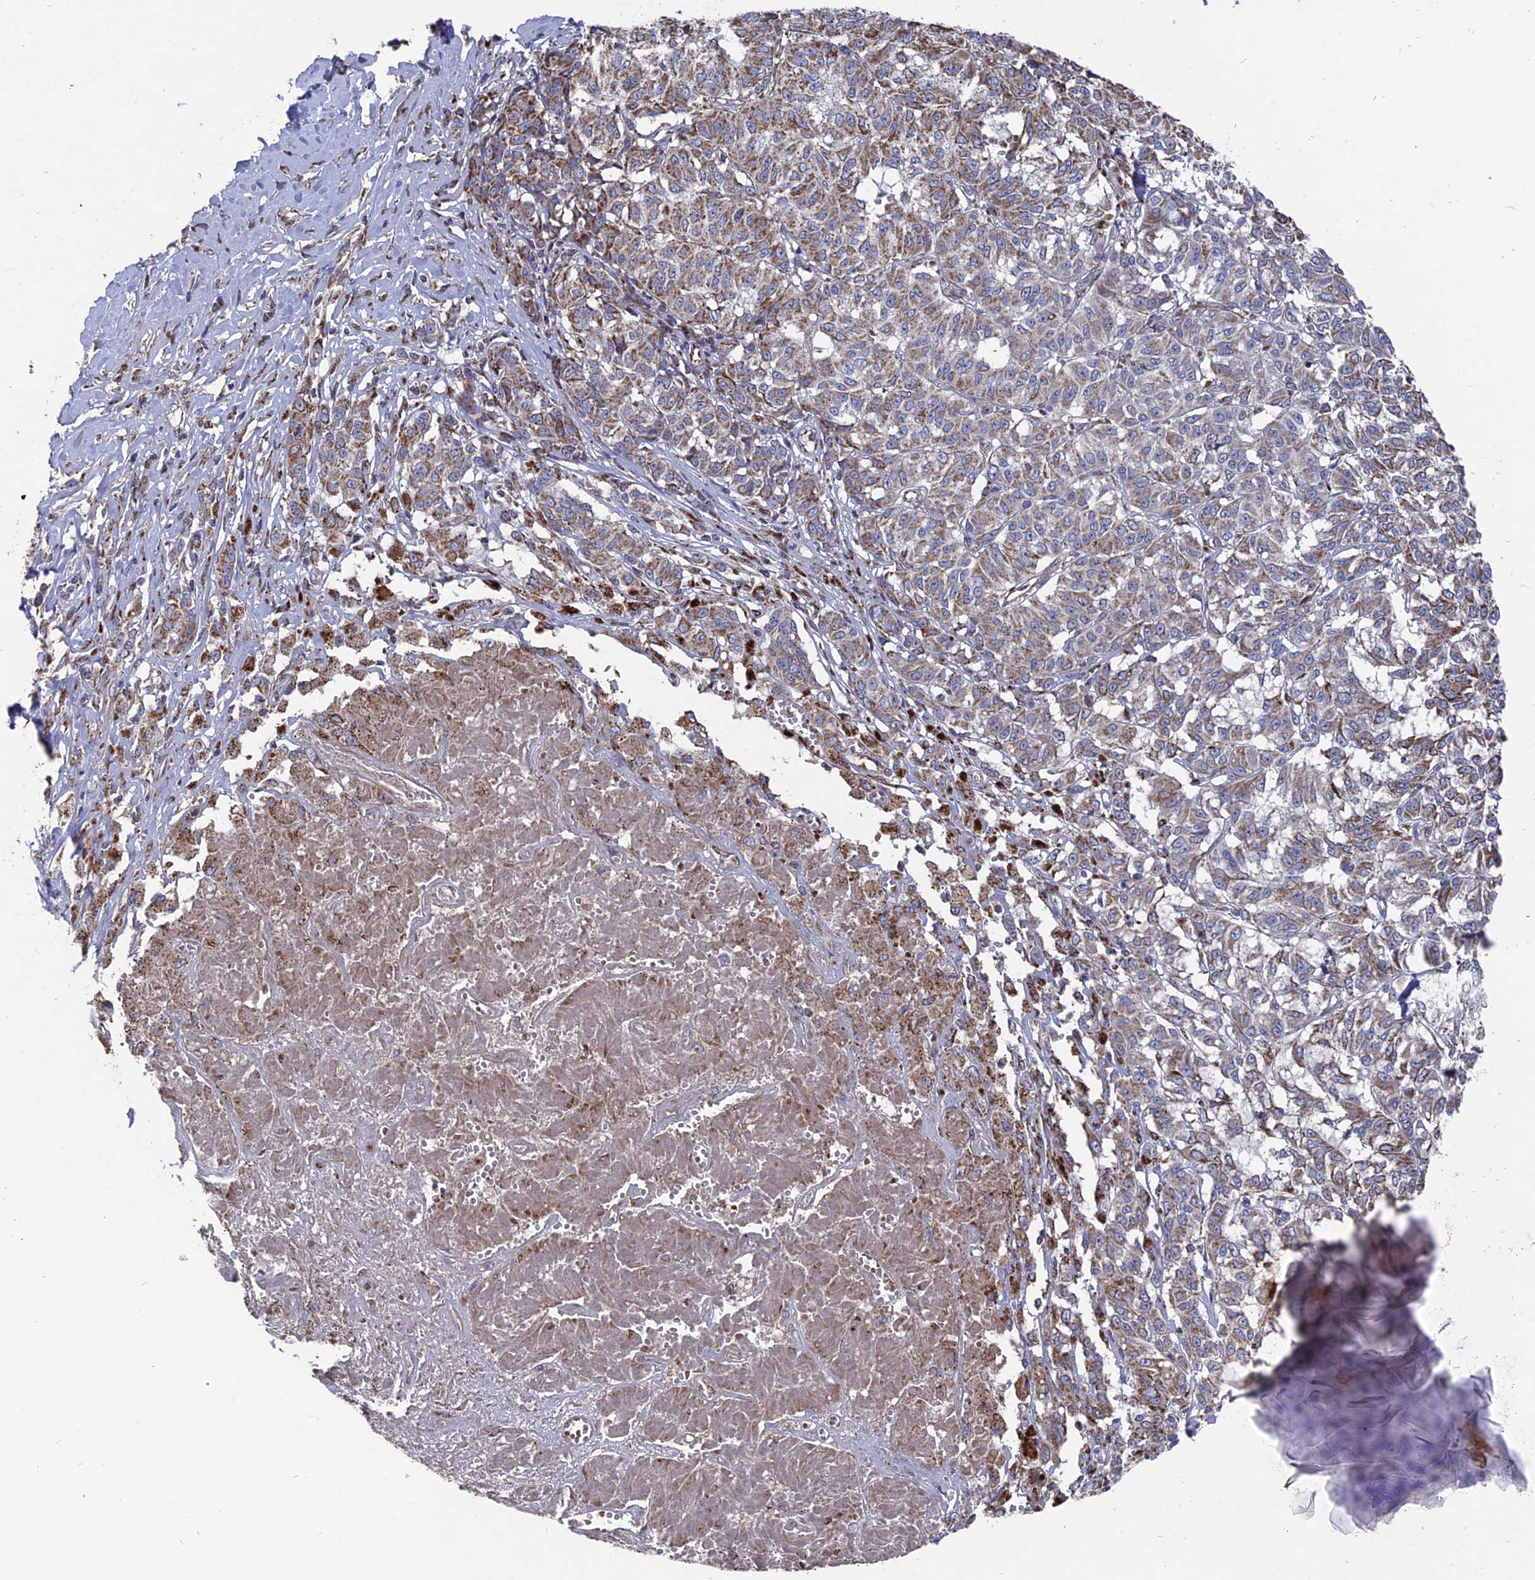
{"staining": {"intensity": "moderate", "quantity": ">75%", "location": "cytoplasmic/membranous"}, "tissue": "melanoma", "cell_type": "Tumor cells", "image_type": "cancer", "snomed": [{"axis": "morphology", "description": "Malignant melanoma, NOS"}, {"axis": "topography", "description": "Skin"}], "caption": "This is an image of immunohistochemistry (IHC) staining of melanoma, which shows moderate positivity in the cytoplasmic/membranous of tumor cells.", "gene": "TGFA", "patient": {"sex": "female", "age": 72}}